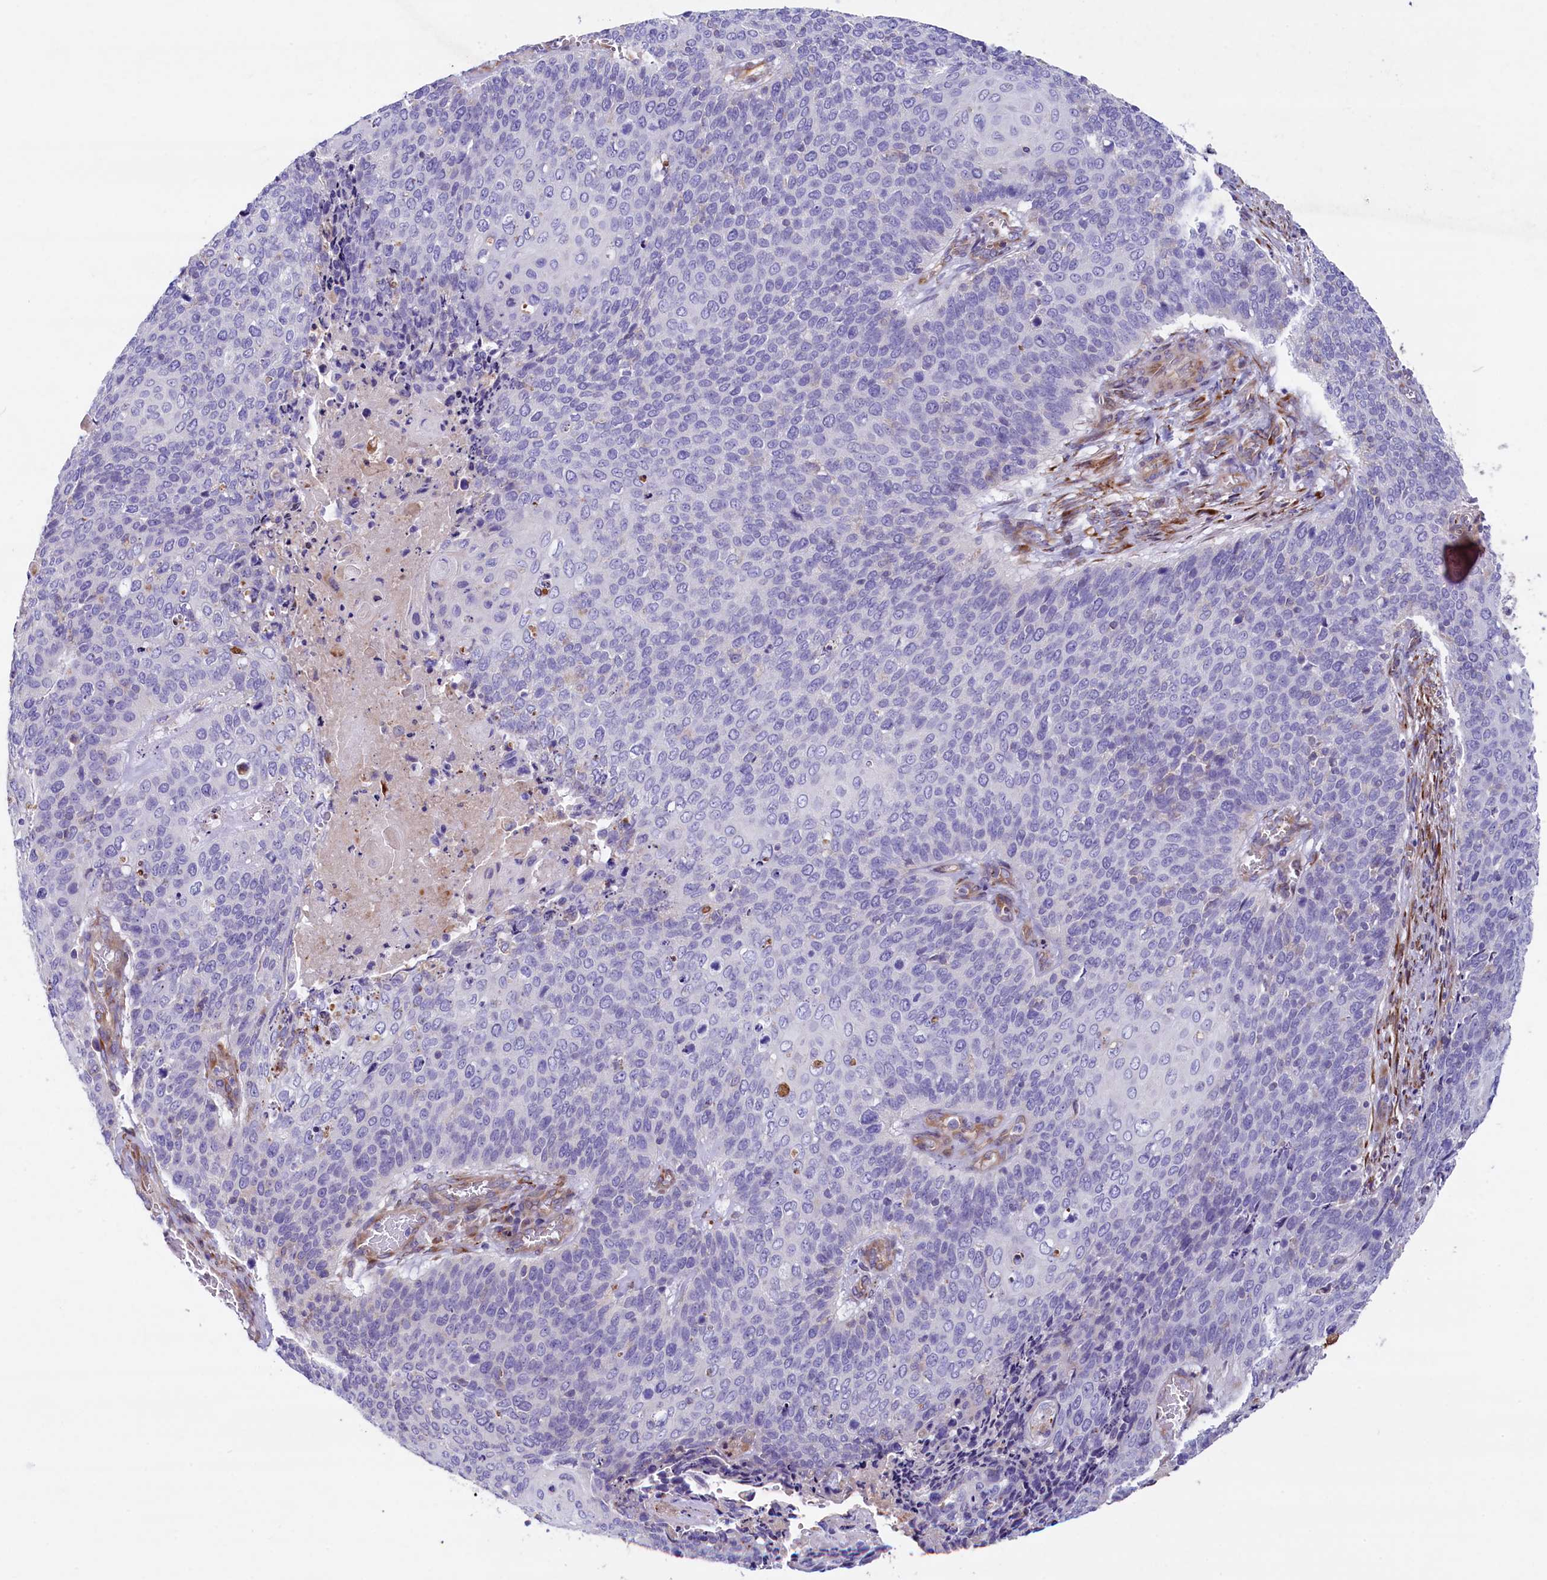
{"staining": {"intensity": "negative", "quantity": "none", "location": "none"}, "tissue": "cervical cancer", "cell_type": "Tumor cells", "image_type": "cancer", "snomed": [{"axis": "morphology", "description": "Squamous cell carcinoma, NOS"}, {"axis": "topography", "description": "Cervix"}], "caption": "Photomicrograph shows no protein expression in tumor cells of squamous cell carcinoma (cervical) tissue.", "gene": "GPR108", "patient": {"sex": "female", "age": 39}}